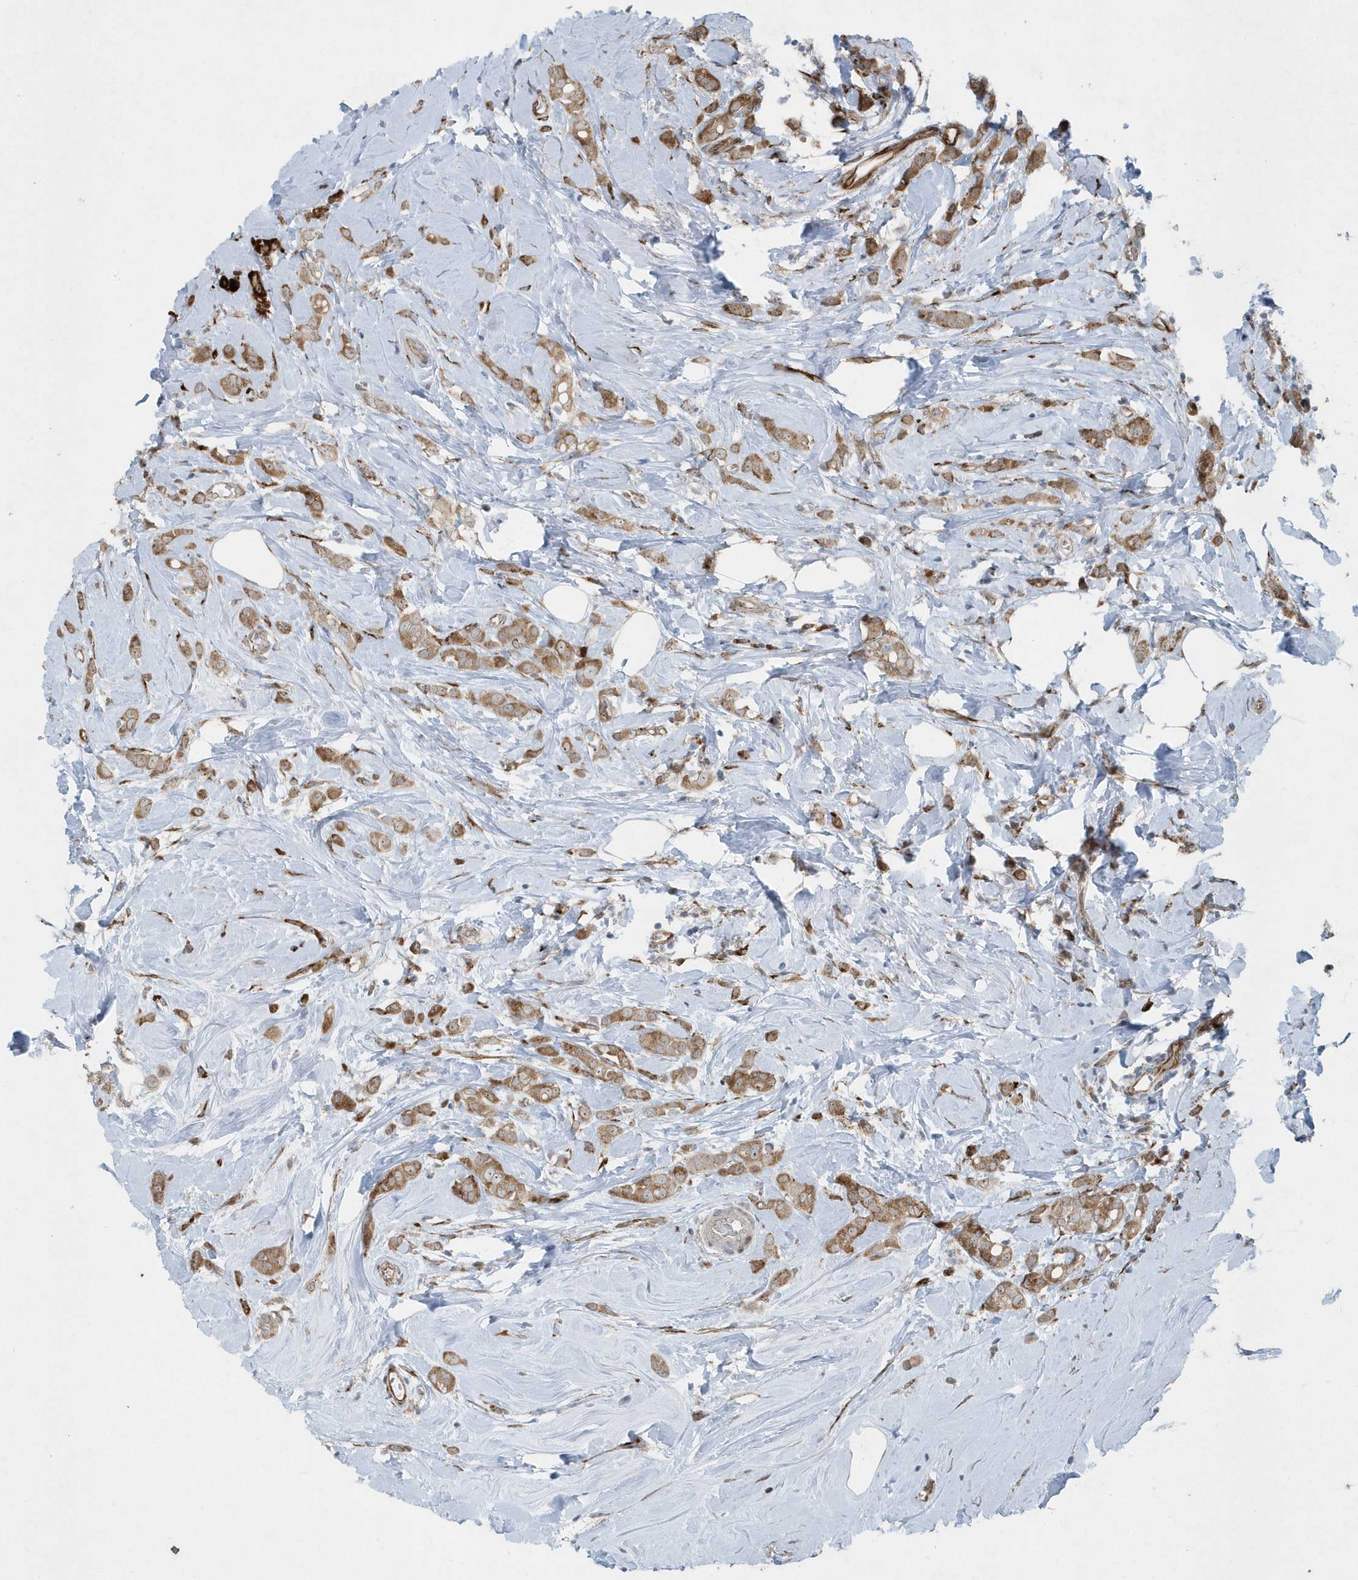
{"staining": {"intensity": "moderate", "quantity": ">75%", "location": "cytoplasmic/membranous"}, "tissue": "breast cancer", "cell_type": "Tumor cells", "image_type": "cancer", "snomed": [{"axis": "morphology", "description": "Lobular carcinoma"}, {"axis": "topography", "description": "Breast"}], "caption": "Breast cancer (lobular carcinoma) tissue exhibits moderate cytoplasmic/membranous expression in about >75% of tumor cells, visualized by immunohistochemistry. (DAB IHC, brown staining for protein, blue staining for nuclei).", "gene": "FAM98A", "patient": {"sex": "female", "age": 47}}